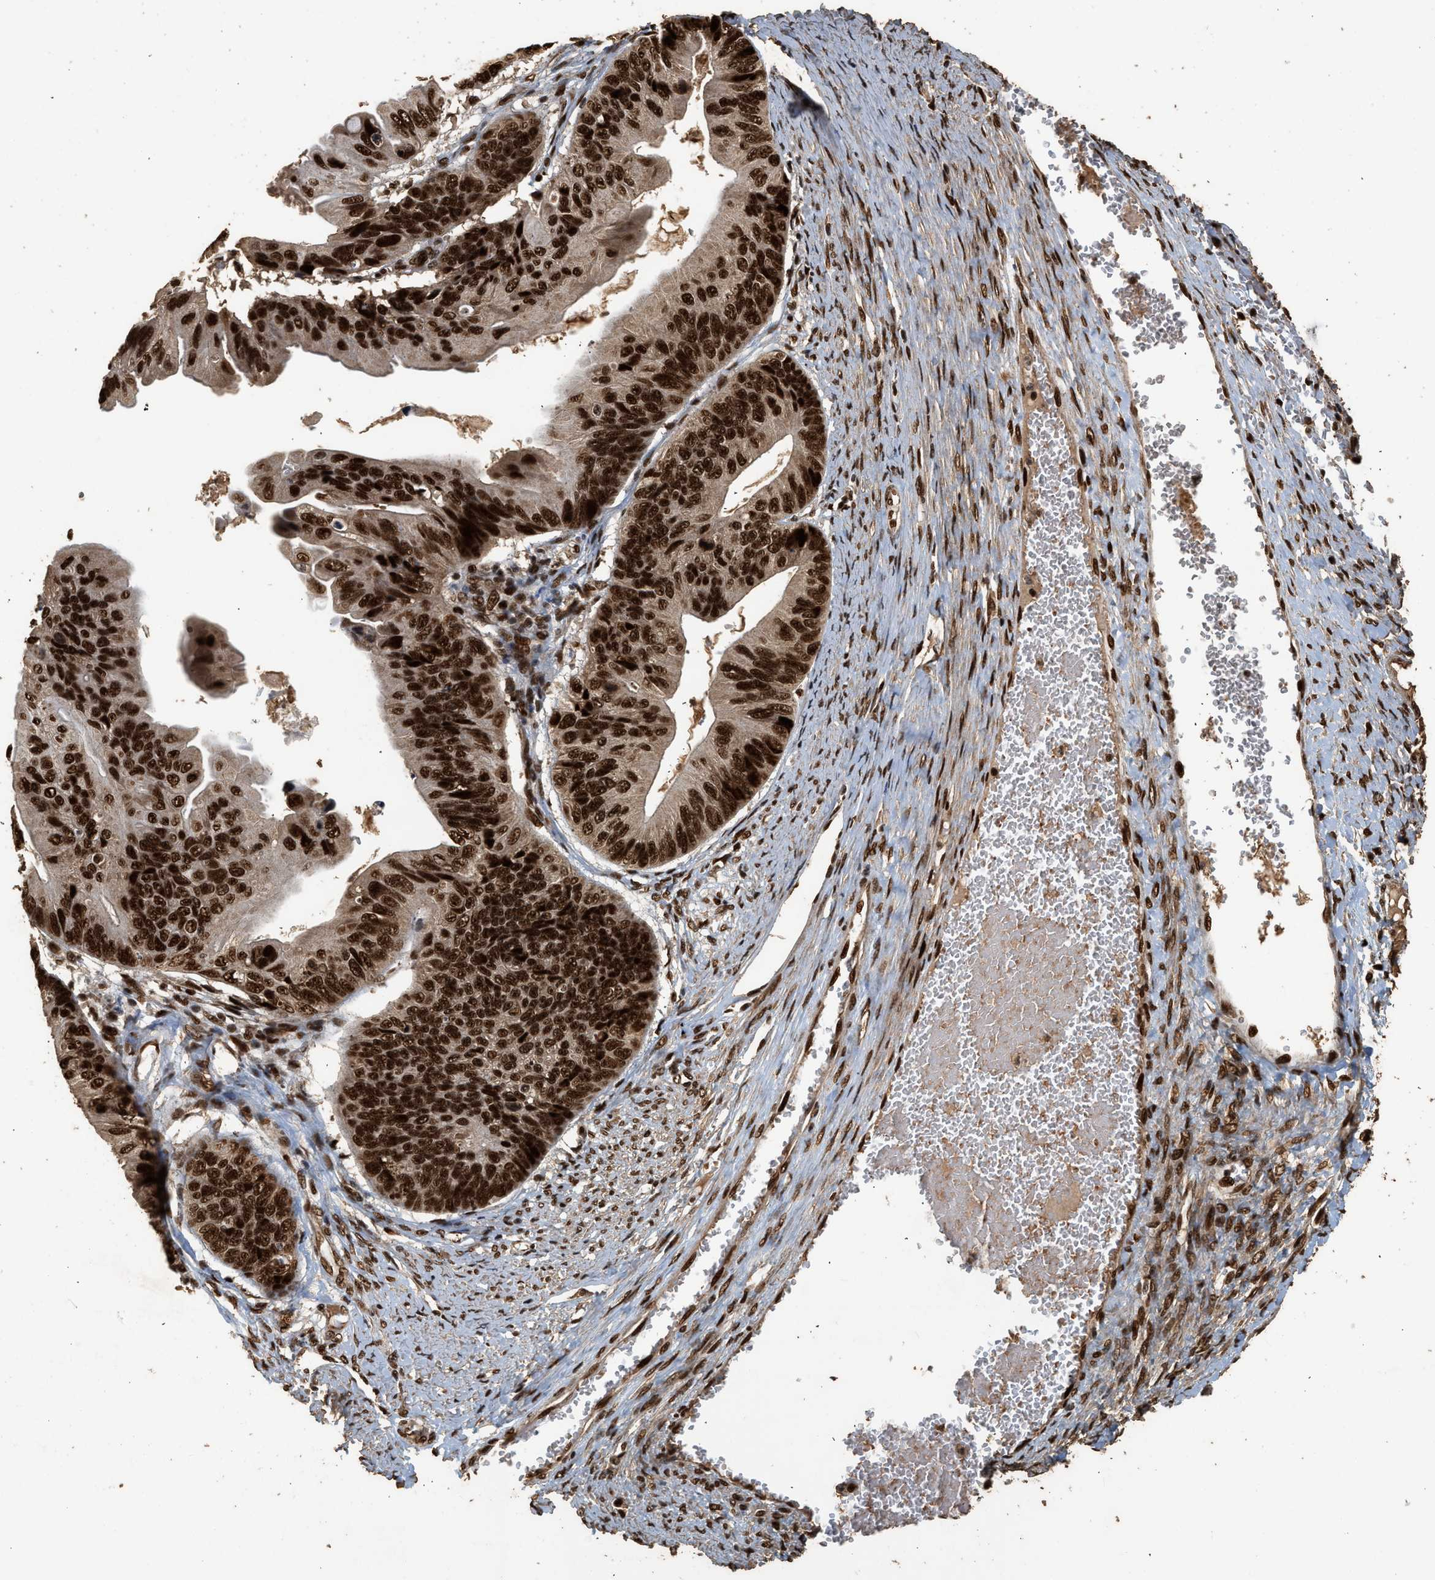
{"staining": {"intensity": "strong", "quantity": ">75%", "location": "cytoplasmic/membranous,nuclear"}, "tissue": "ovarian cancer", "cell_type": "Tumor cells", "image_type": "cancer", "snomed": [{"axis": "morphology", "description": "Cystadenocarcinoma, mucinous, NOS"}, {"axis": "topography", "description": "Ovary"}], "caption": "Immunohistochemical staining of ovarian cancer (mucinous cystadenocarcinoma) exhibits high levels of strong cytoplasmic/membranous and nuclear staining in approximately >75% of tumor cells.", "gene": "PPP4R3B", "patient": {"sex": "female", "age": 61}}